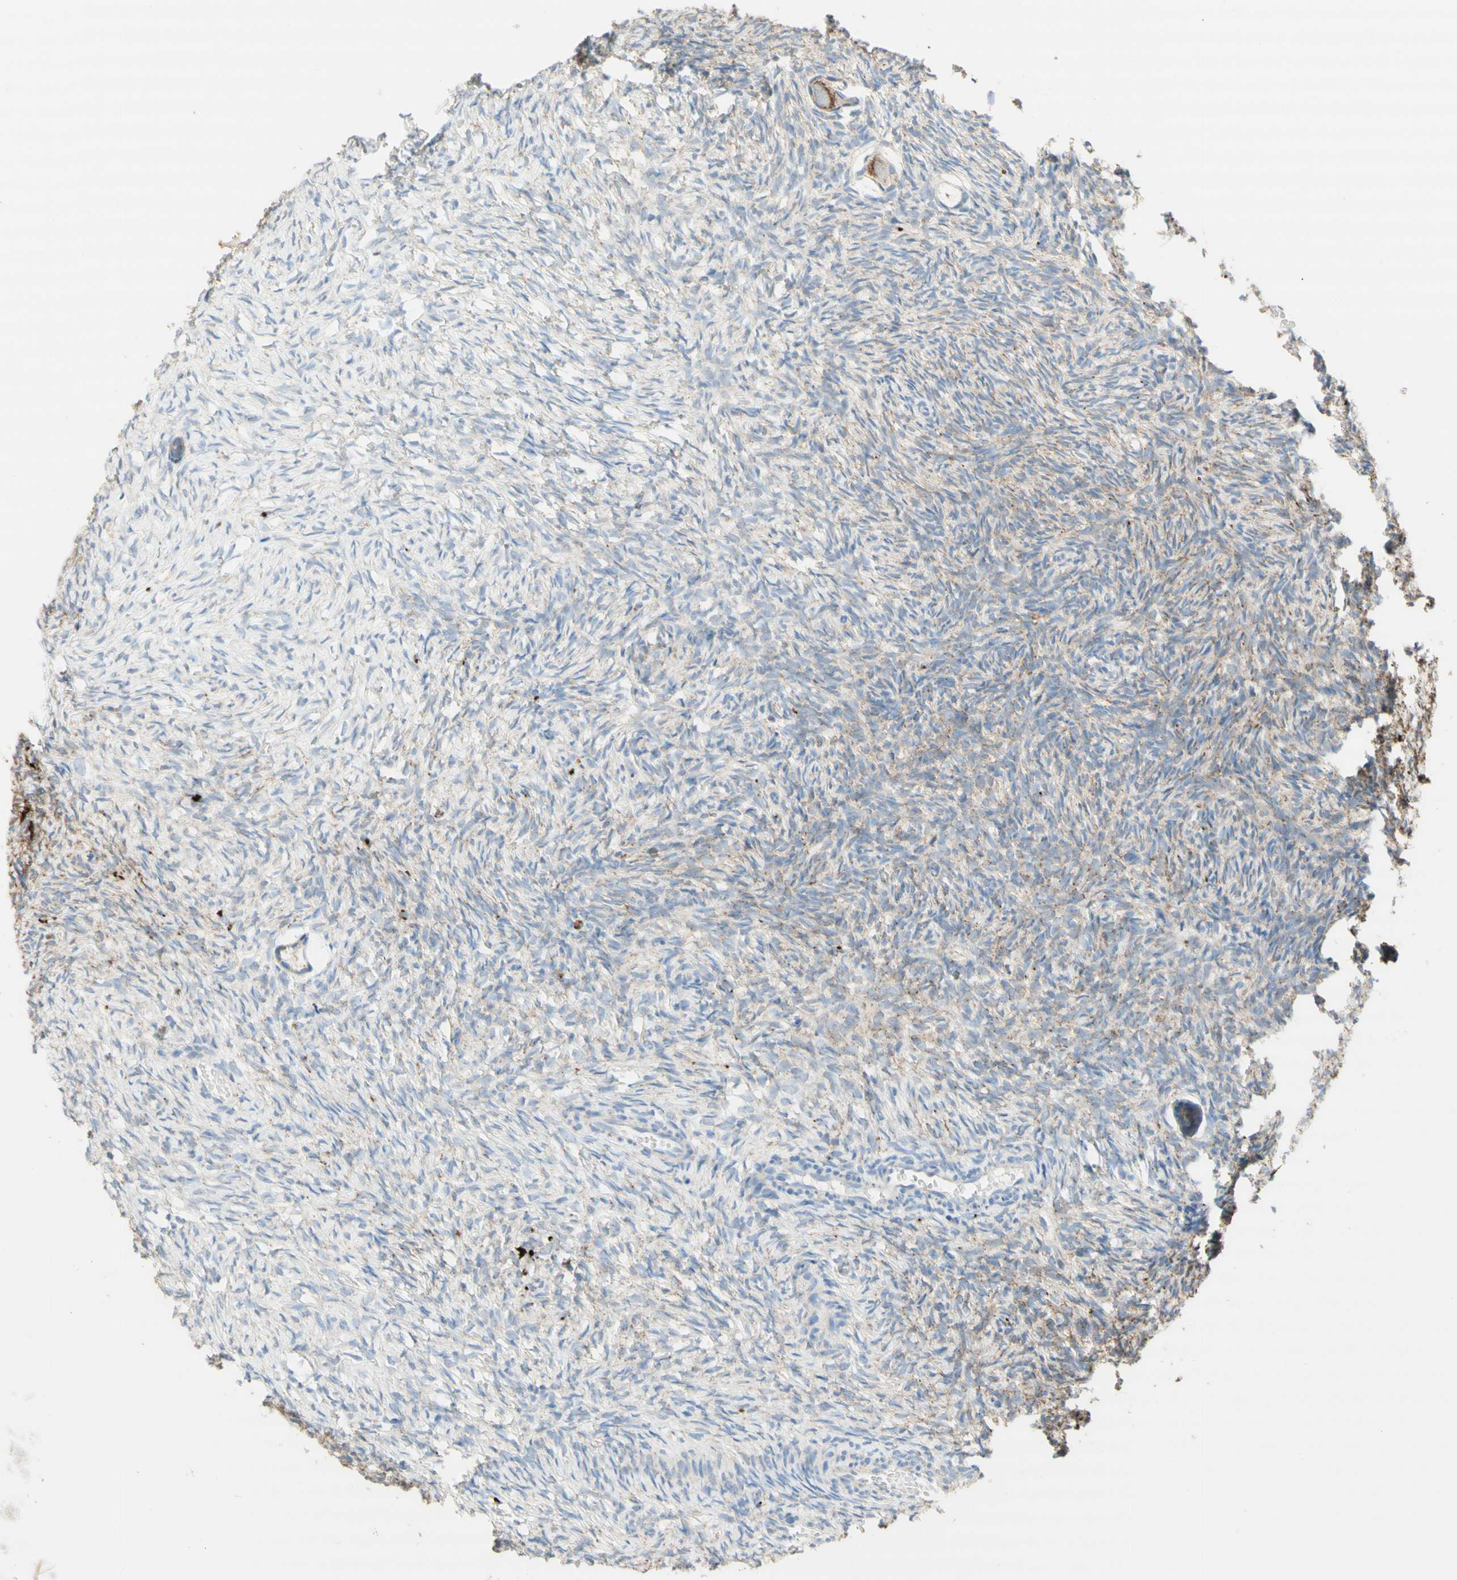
{"staining": {"intensity": "moderate", "quantity": ">75%", "location": "cytoplasmic/membranous"}, "tissue": "ovary", "cell_type": "Follicle cells", "image_type": "normal", "snomed": [{"axis": "morphology", "description": "Normal tissue, NOS"}, {"axis": "topography", "description": "Ovary"}], "caption": "High-magnification brightfield microscopy of benign ovary stained with DAB (brown) and counterstained with hematoxylin (blue). follicle cells exhibit moderate cytoplasmic/membranous expression is identified in about>75% of cells.", "gene": "URB2", "patient": {"sex": "female", "age": 35}}